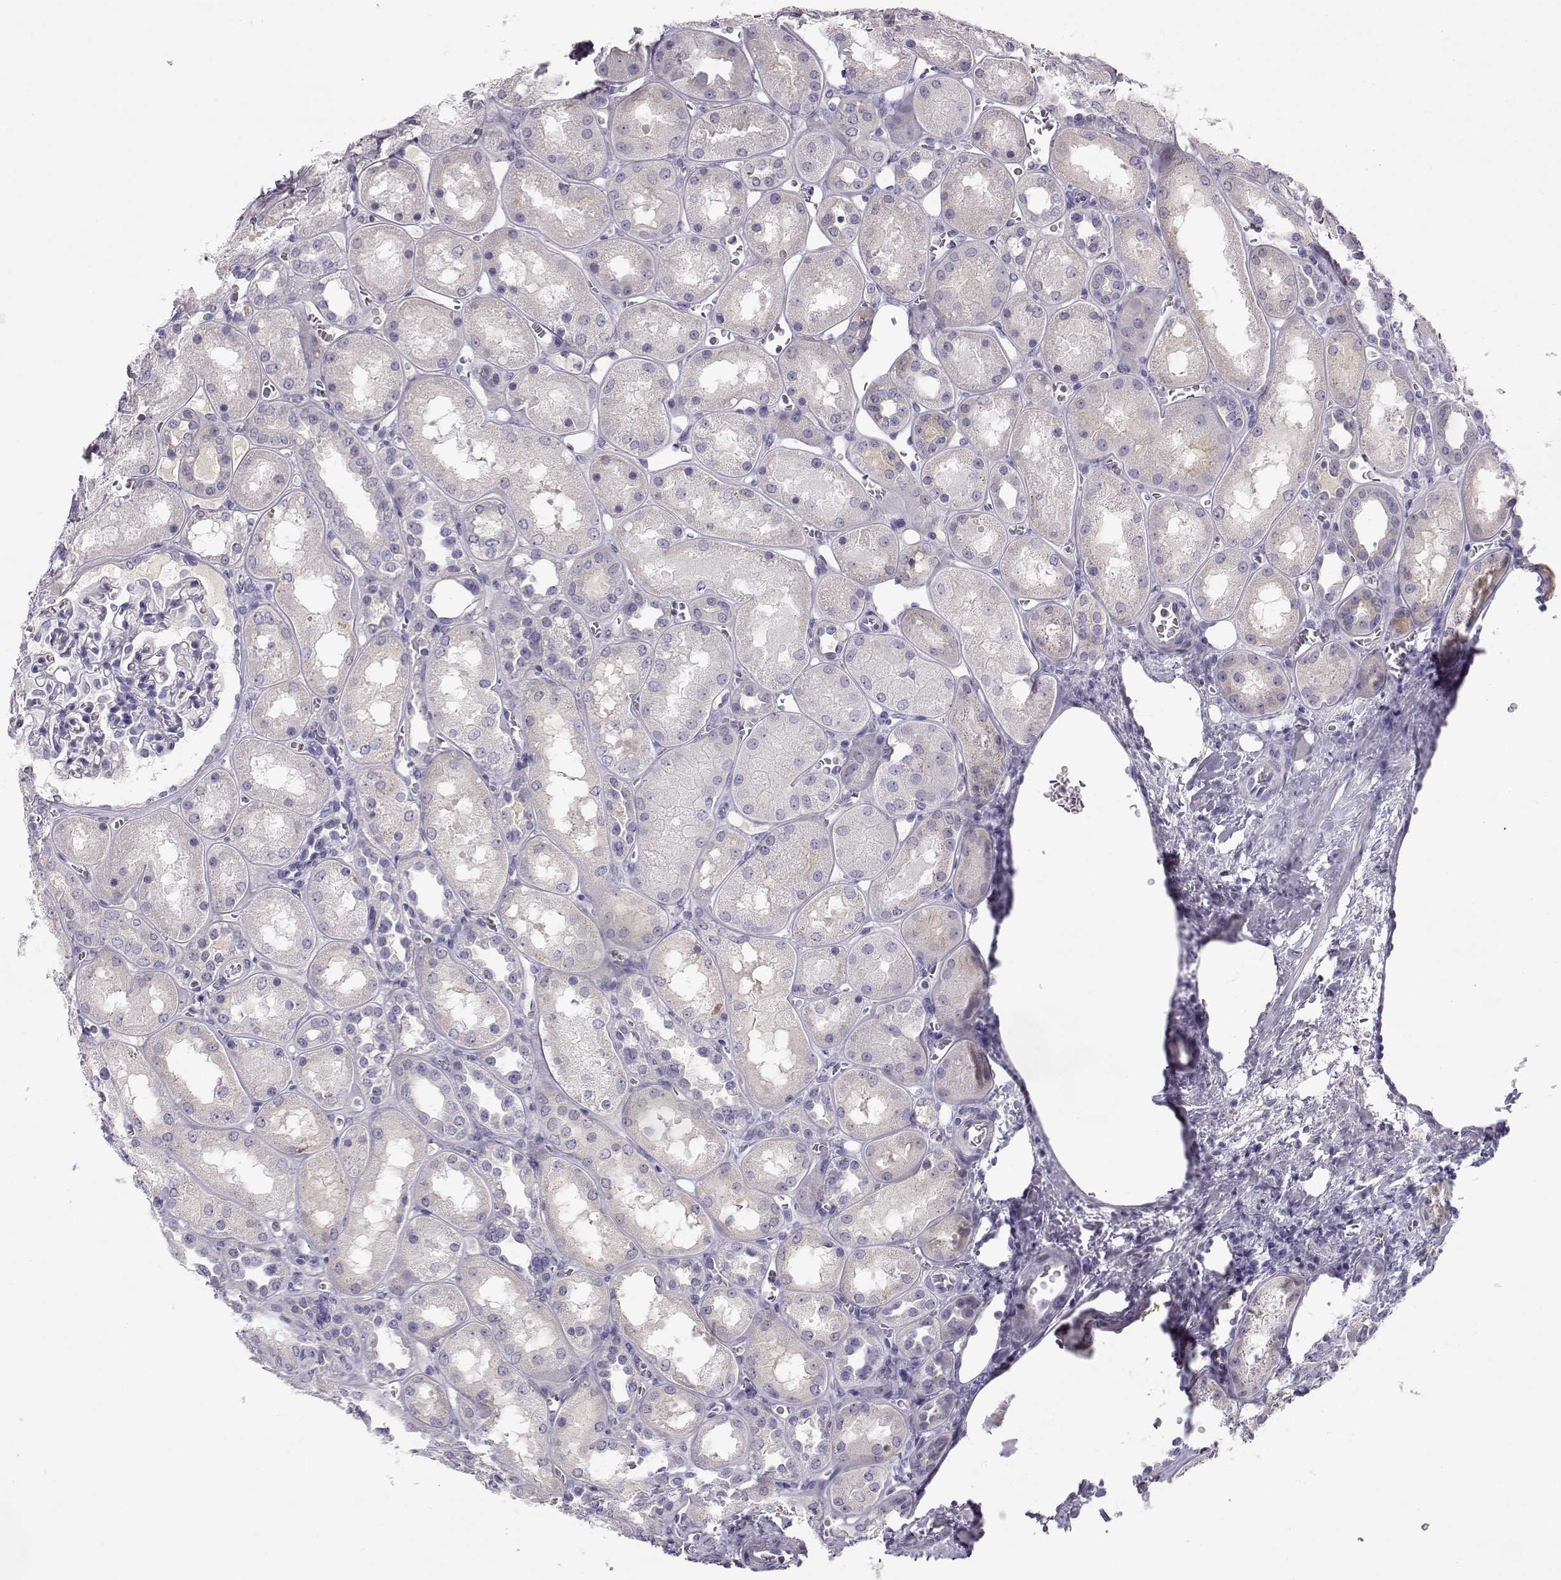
{"staining": {"intensity": "negative", "quantity": "none", "location": "none"}, "tissue": "kidney", "cell_type": "Cells in glomeruli", "image_type": "normal", "snomed": [{"axis": "morphology", "description": "Normal tissue, NOS"}, {"axis": "topography", "description": "Kidney"}], "caption": "The histopathology image reveals no staining of cells in glomeruli in unremarkable kidney. (IHC, brightfield microscopy, high magnification).", "gene": "GPR26", "patient": {"sex": "male", "age": 73}}